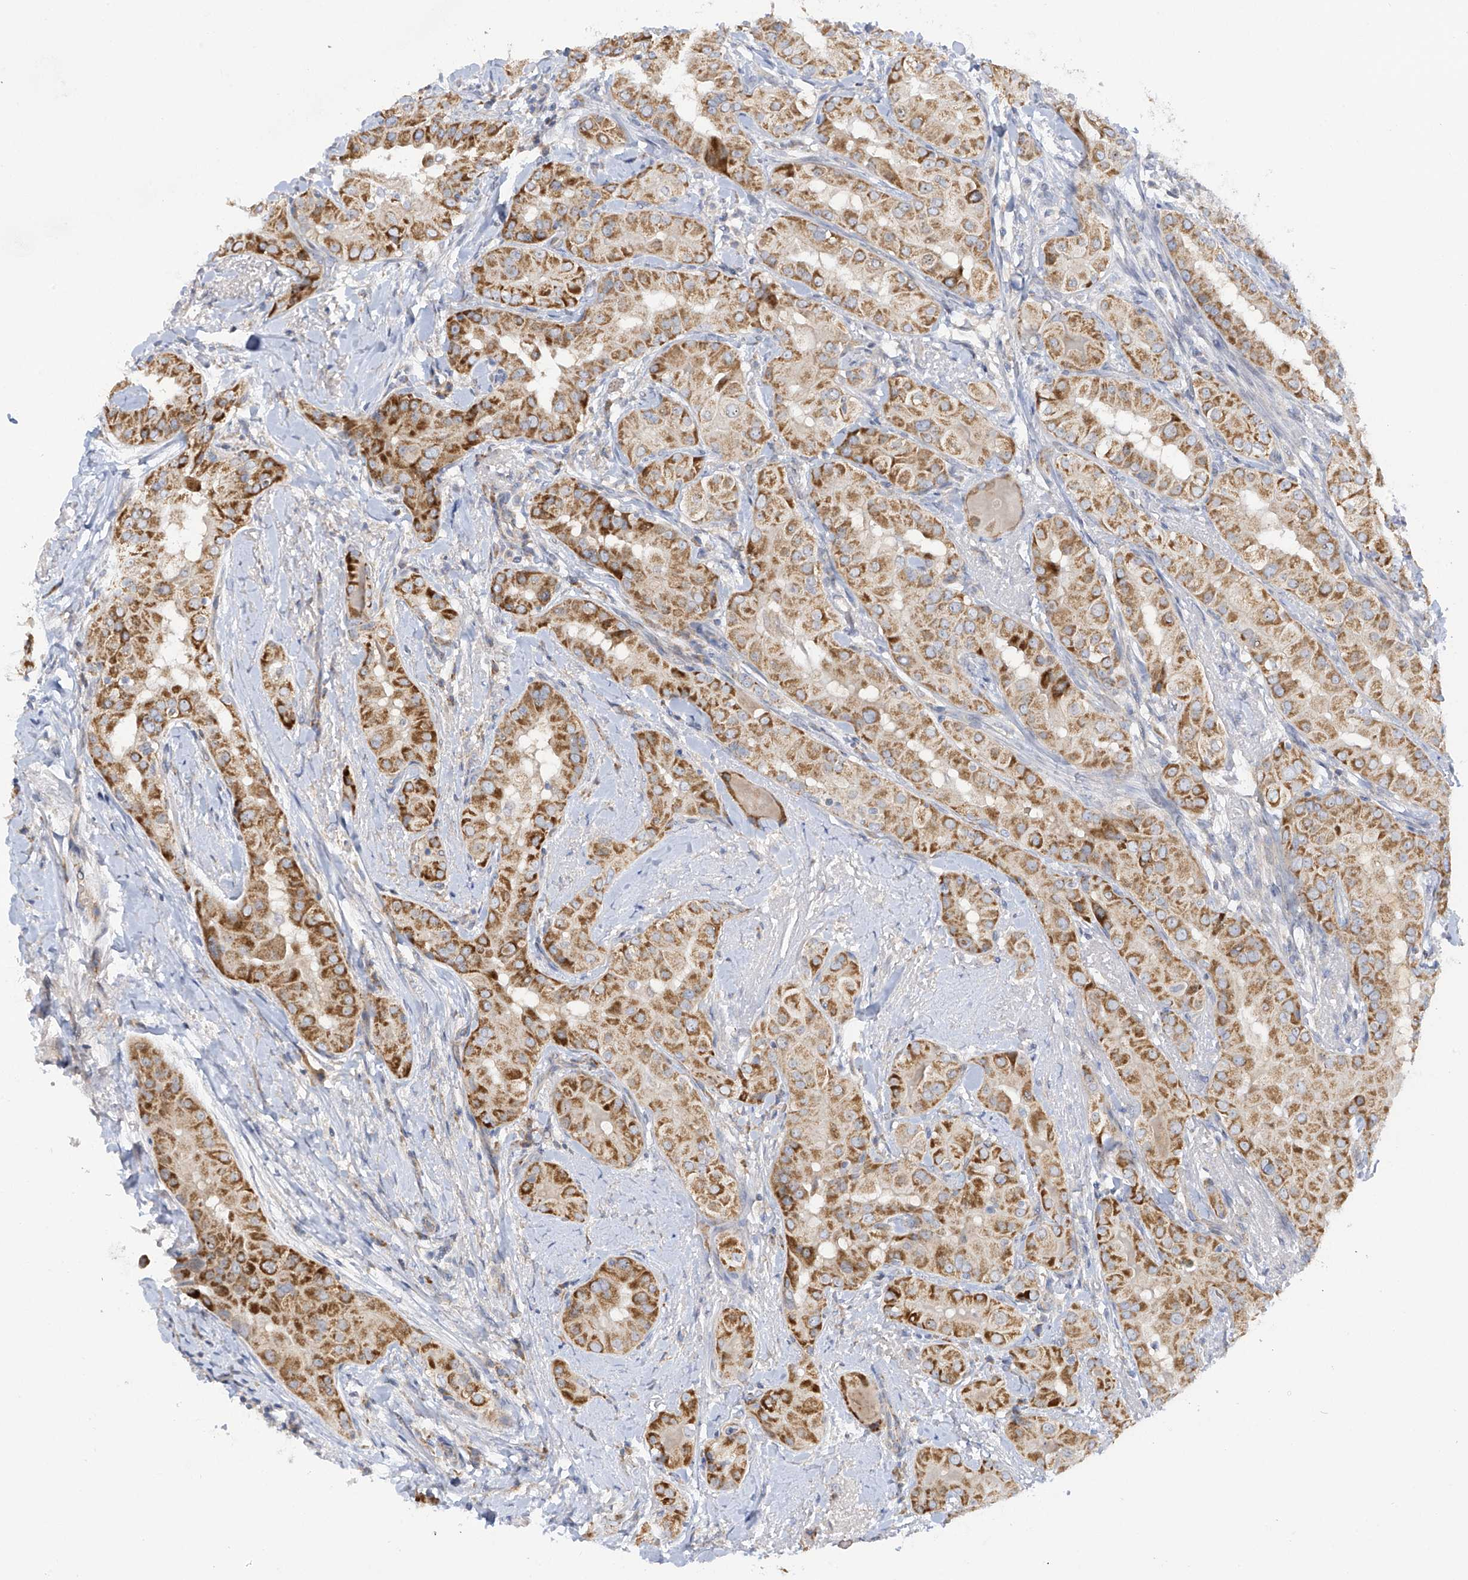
{"staining": {"intensity": "moderate", "quantity": ">75%", "location": "cytoplasmic/membranous"}, "tissue": "thyroid cancer", "cell_type": "Tumor cells", "image_type": "cancer", "snomed": [{"axis": "morphology", "description": "Papillary adenocarcinoma, NOS"}, {"axis": "topography", "description": "Thyroid gland"}], "caption": "Immunohistochemical staining of human thyroid cancer (papillary adenocarcinoma) shows medium levels of moderate cytoplasmic/membranous protein staining in about >75% of tumor cells.", "gene": "METTL18", "patient": {"sex": "male", "age": 33}}